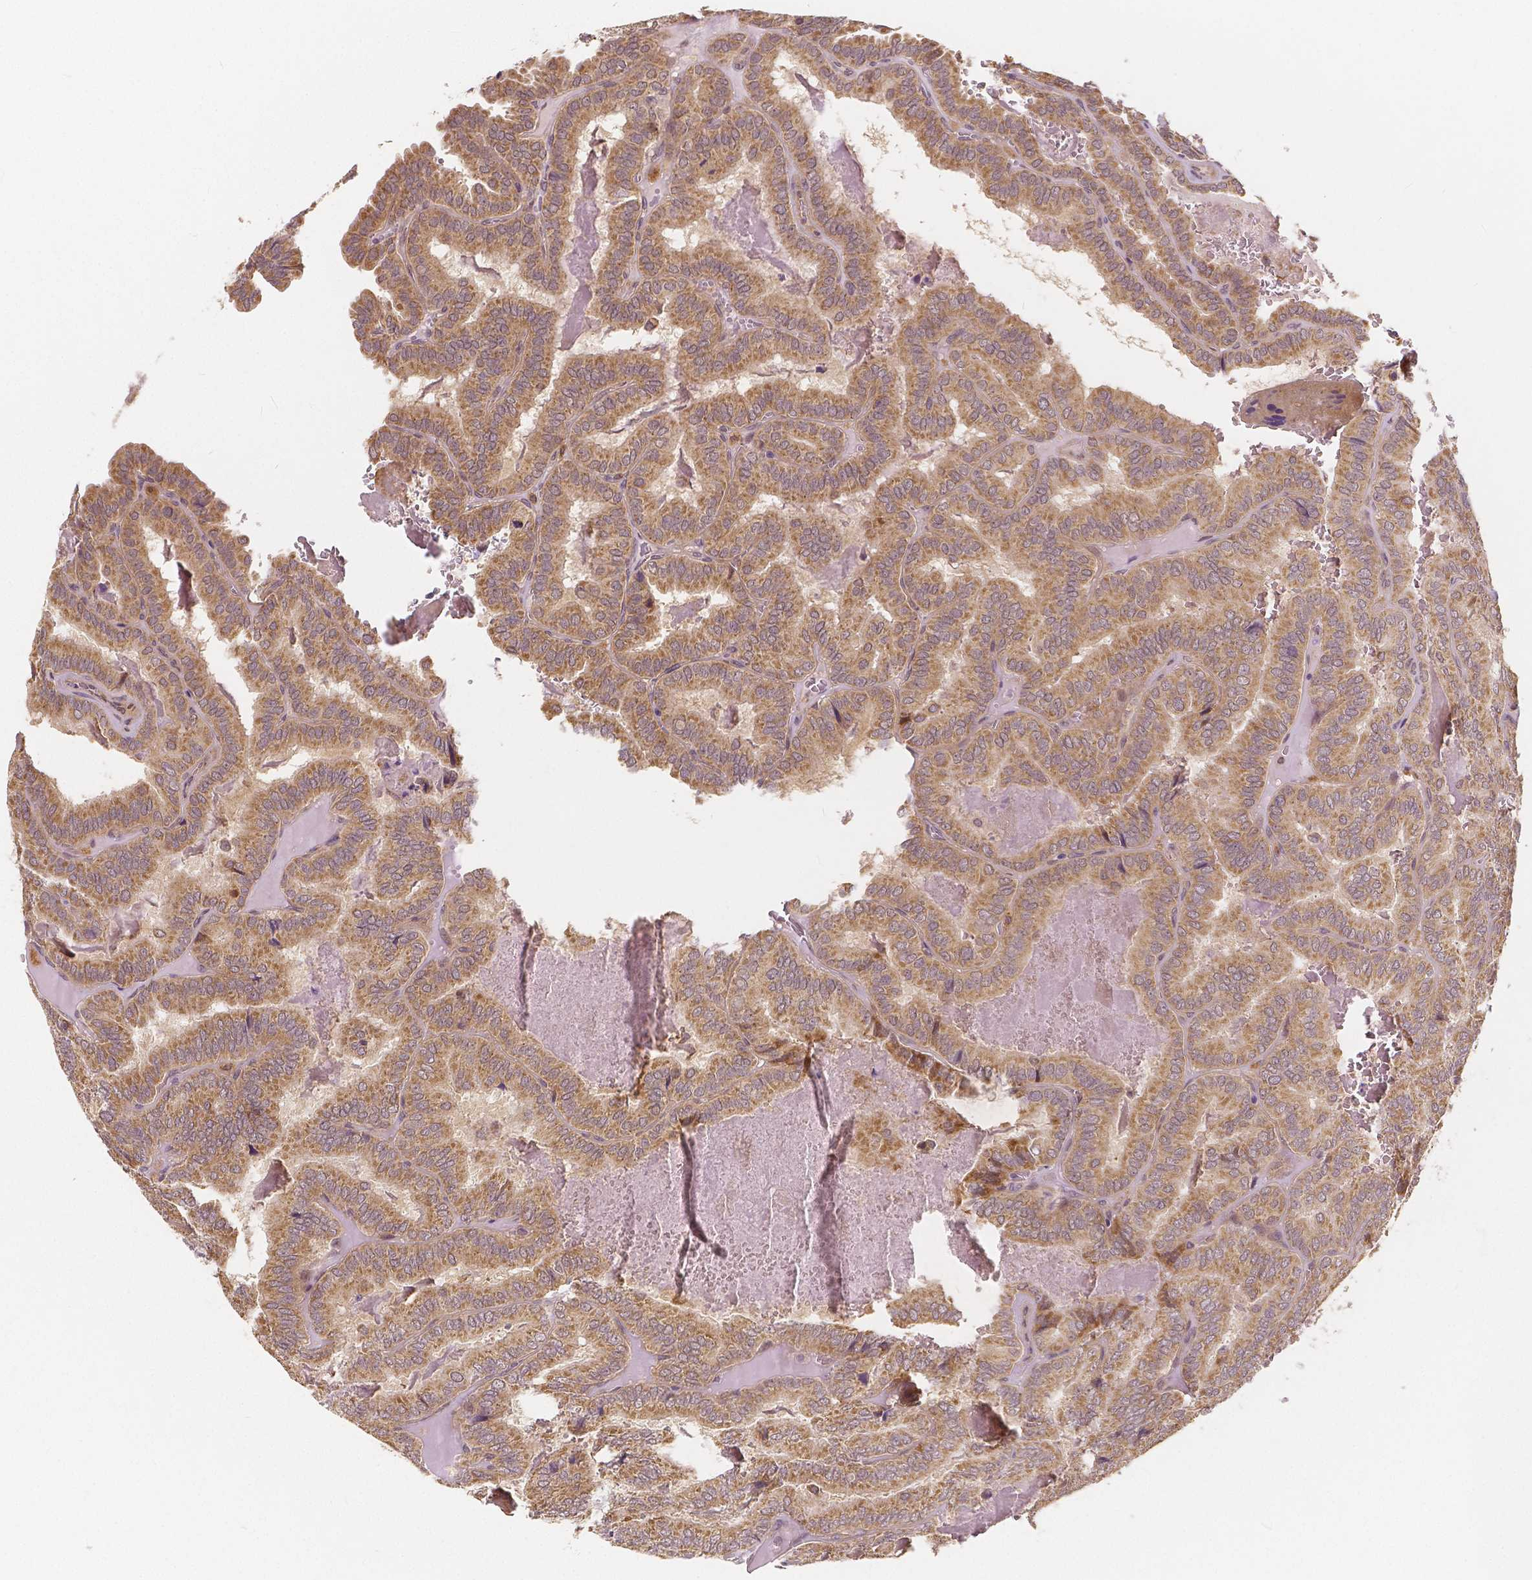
{"staining": {"intensity": "weak", "quantity": ">75%", "location": "cytoplasmic/membranous"}, "tissue": "thyroid cancer", "cell_type": "Tumor cells", "image_type": "cancer", "snomed": [{"axis": "morphology", "description": "Papillary adenocarcinoma, NOS"}, {"axis": "topography", "description": "Thyroid gland"}], "caption": "Human thyroid cancer (papillary adenocarcinoma) stained with a protein marker demonstrates weak staining in tumor cells.", "gene": "SNX12", "patient": {"sex": "female", "age": 75}}